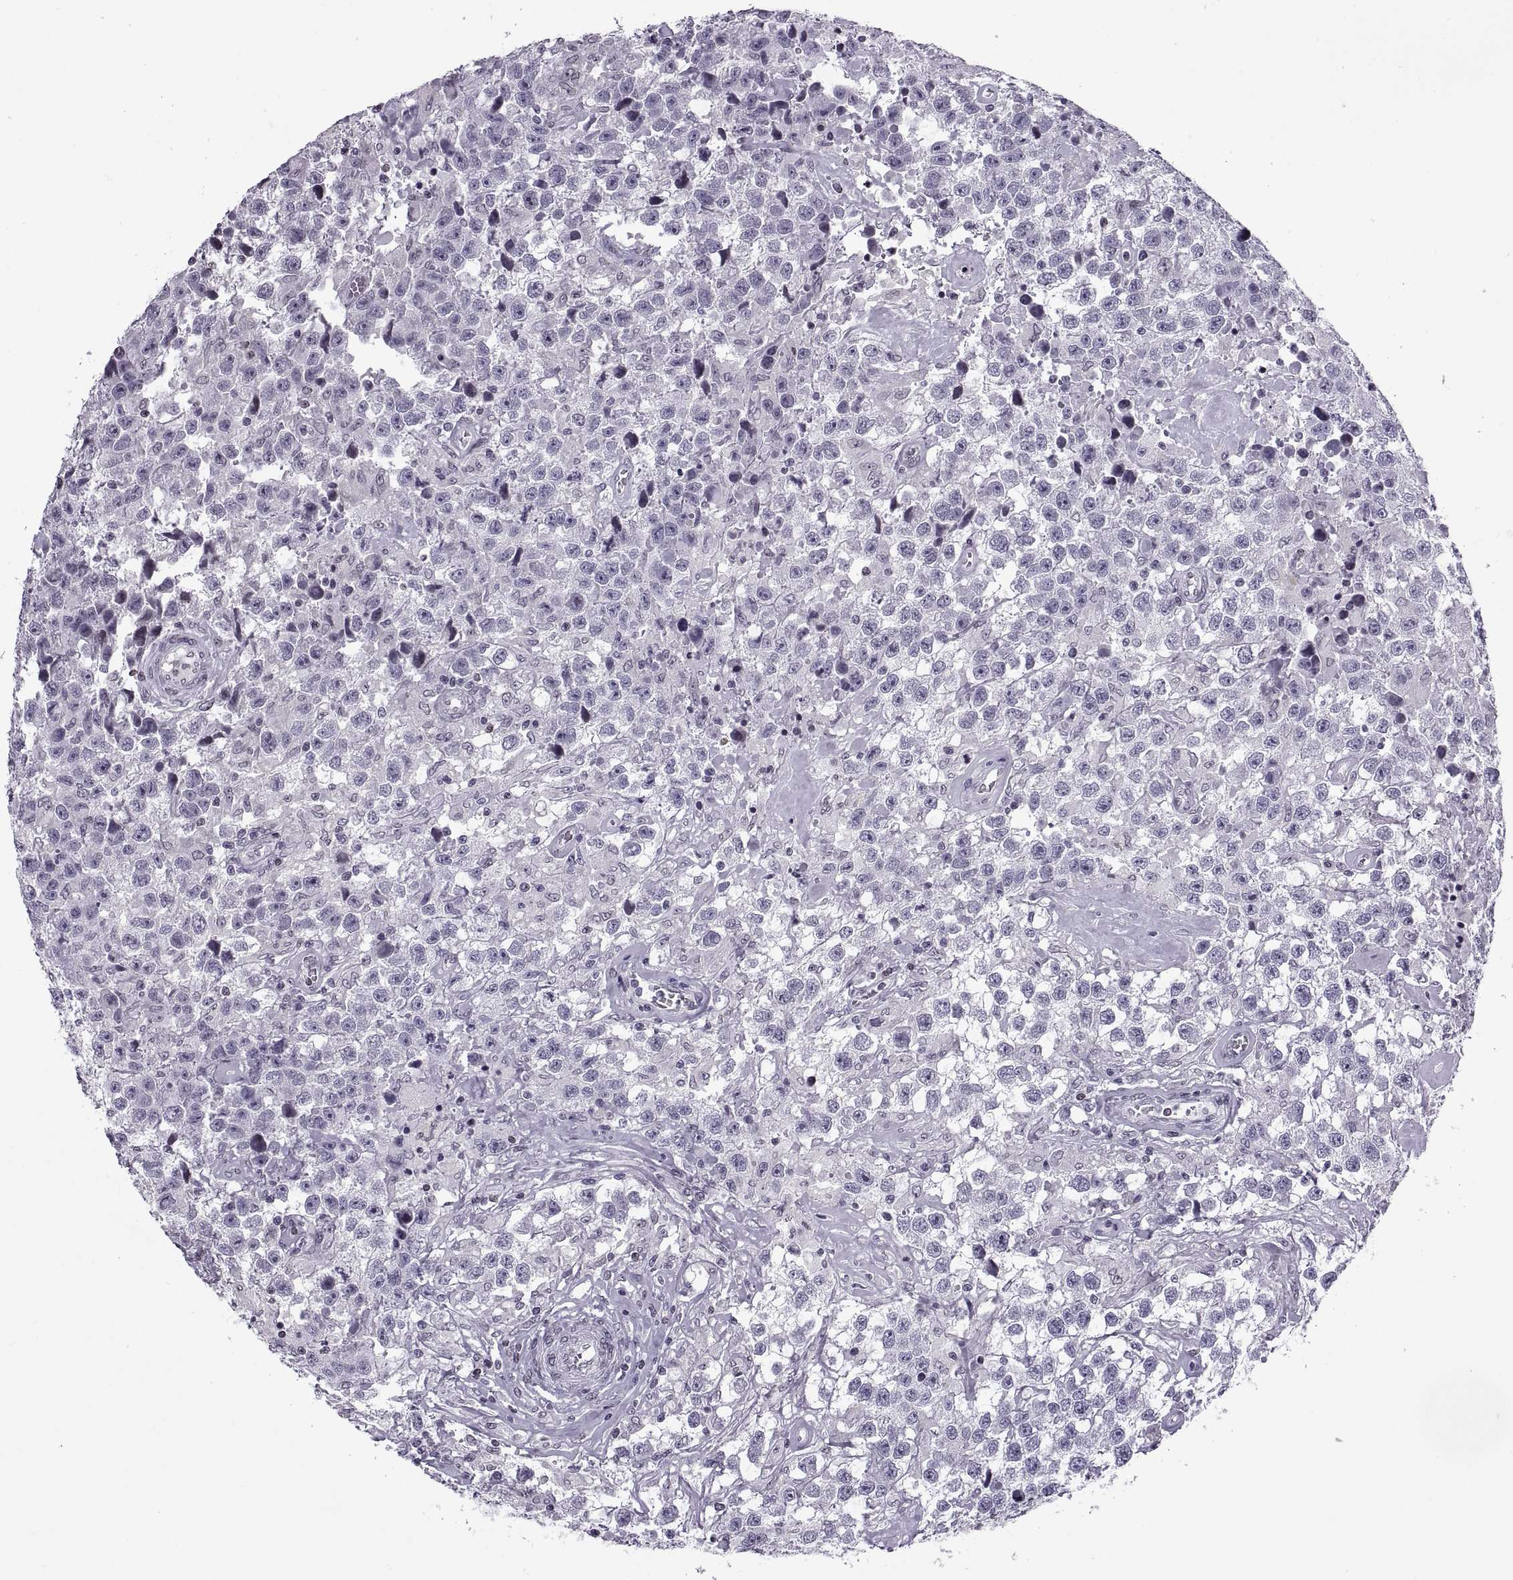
{"staining": {"intensity": "negative", "quantity": "none", "location": "none"}, "tissue": "testis cancer", "cell_type": "Tumor cells", "image_type": "cancer", "snomed": [{"axis": "morphology", "description": "Seminoma, NOS"}, {"axis": "topography", "description": "Testis"}], "caption": "There is no significant positivity in tumor cells of testis cancer (seminoma).", "gene": "H1-8", "patient": {"sex": "male", "age": 43}}